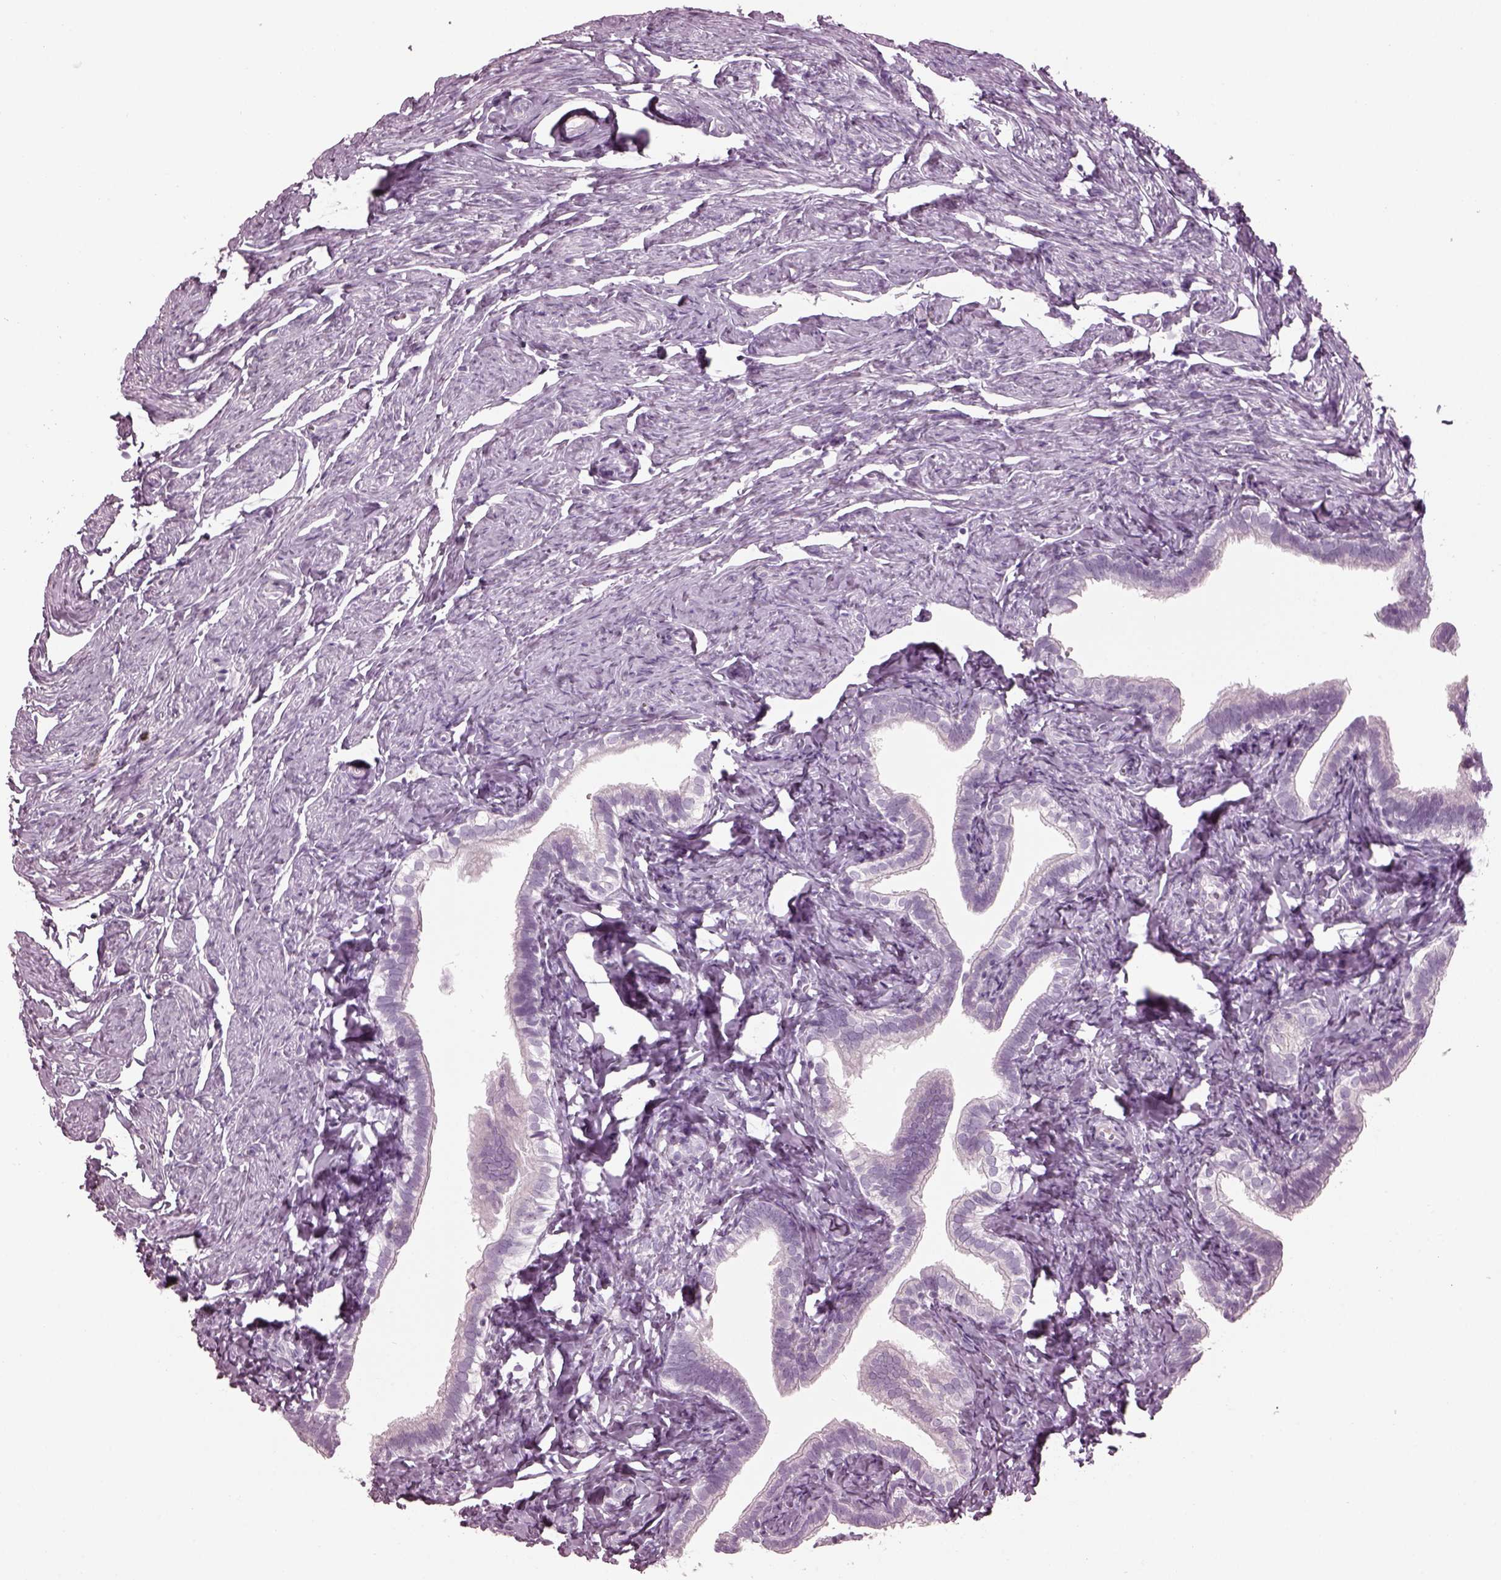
{"staining": {"intensity": "negative", "quantity": "none", "location": "none"}, "tissue": "fallopian tube", "cell_type": "Glandular cells", "image_type": "normal", "snomed": [{"axis": "morphology", "description": "Normal tissue, NOS"}, {"axis": "topography", "description": "Fallopian tube"}], "caption": "An immunohistochemistry (IHC) image of benign fallopian tube is shown. There is no staining in glandular cells of fallopian tube. The staining was performed using DAB to visualize the protein expression in brown, while the nuclei were stained in blue with hematoxylin (Magnification: 20x).", "gene": "PDC", "patient": {"sex": "female", "age": 41}}